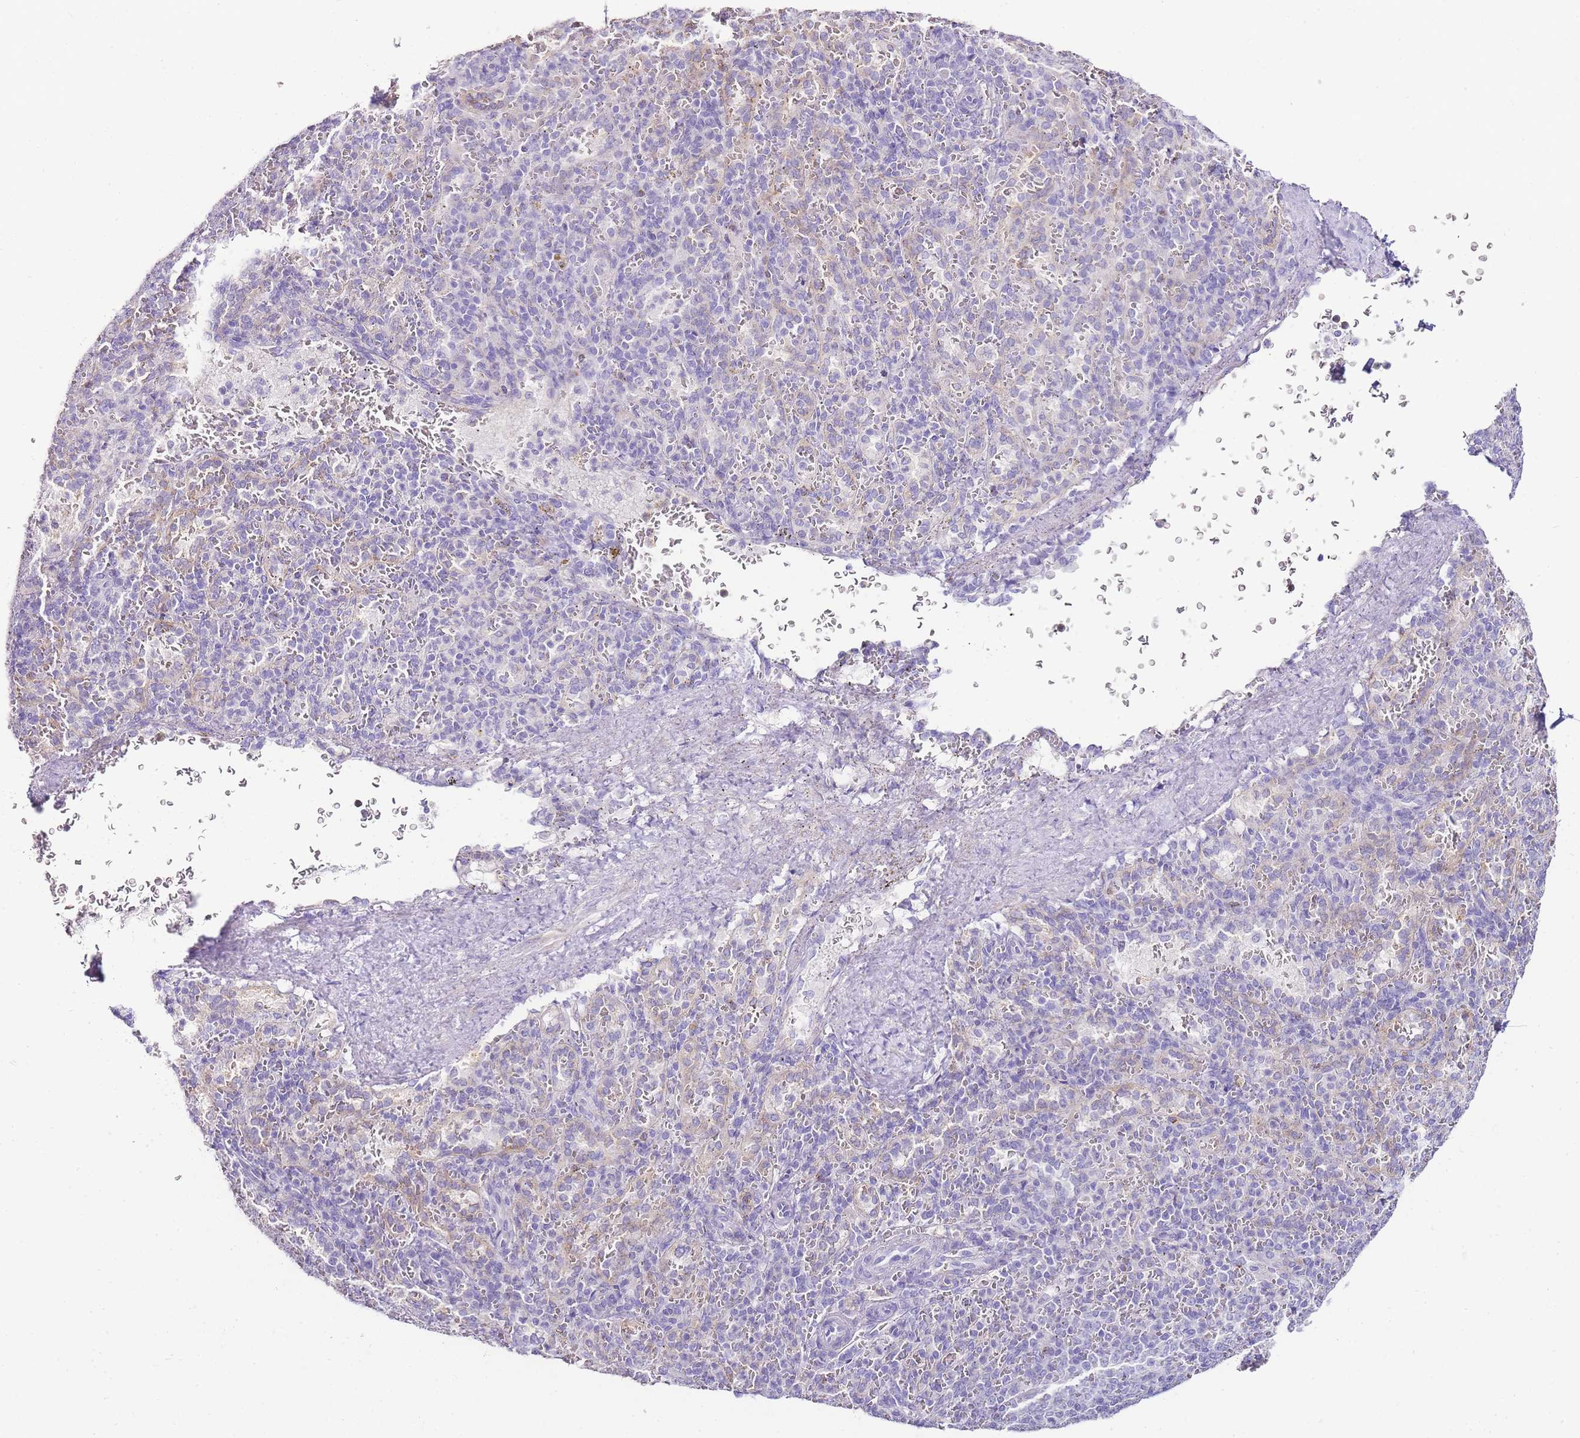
{"staining": {"intensity": "negative", "quantity": "none", "location": "none"}, "tissue": "spleen", "cell_type": "Cells in red pulp", "image_type": "normal", "snomed": [{"axis": "morphology", "description": "Normal tissue, NOS"}, {"axis": "topography", "description": "Spleen"}], "caption": "This micrograph is of normal spleen stained with immunohistochemistry (IHC) to label a protein in brown with the nuclei are counter-stained blue. There is no positivity in cells in red pulp.", "gene": "DPP4", "patient": {"sex": "female", "age": 21}}